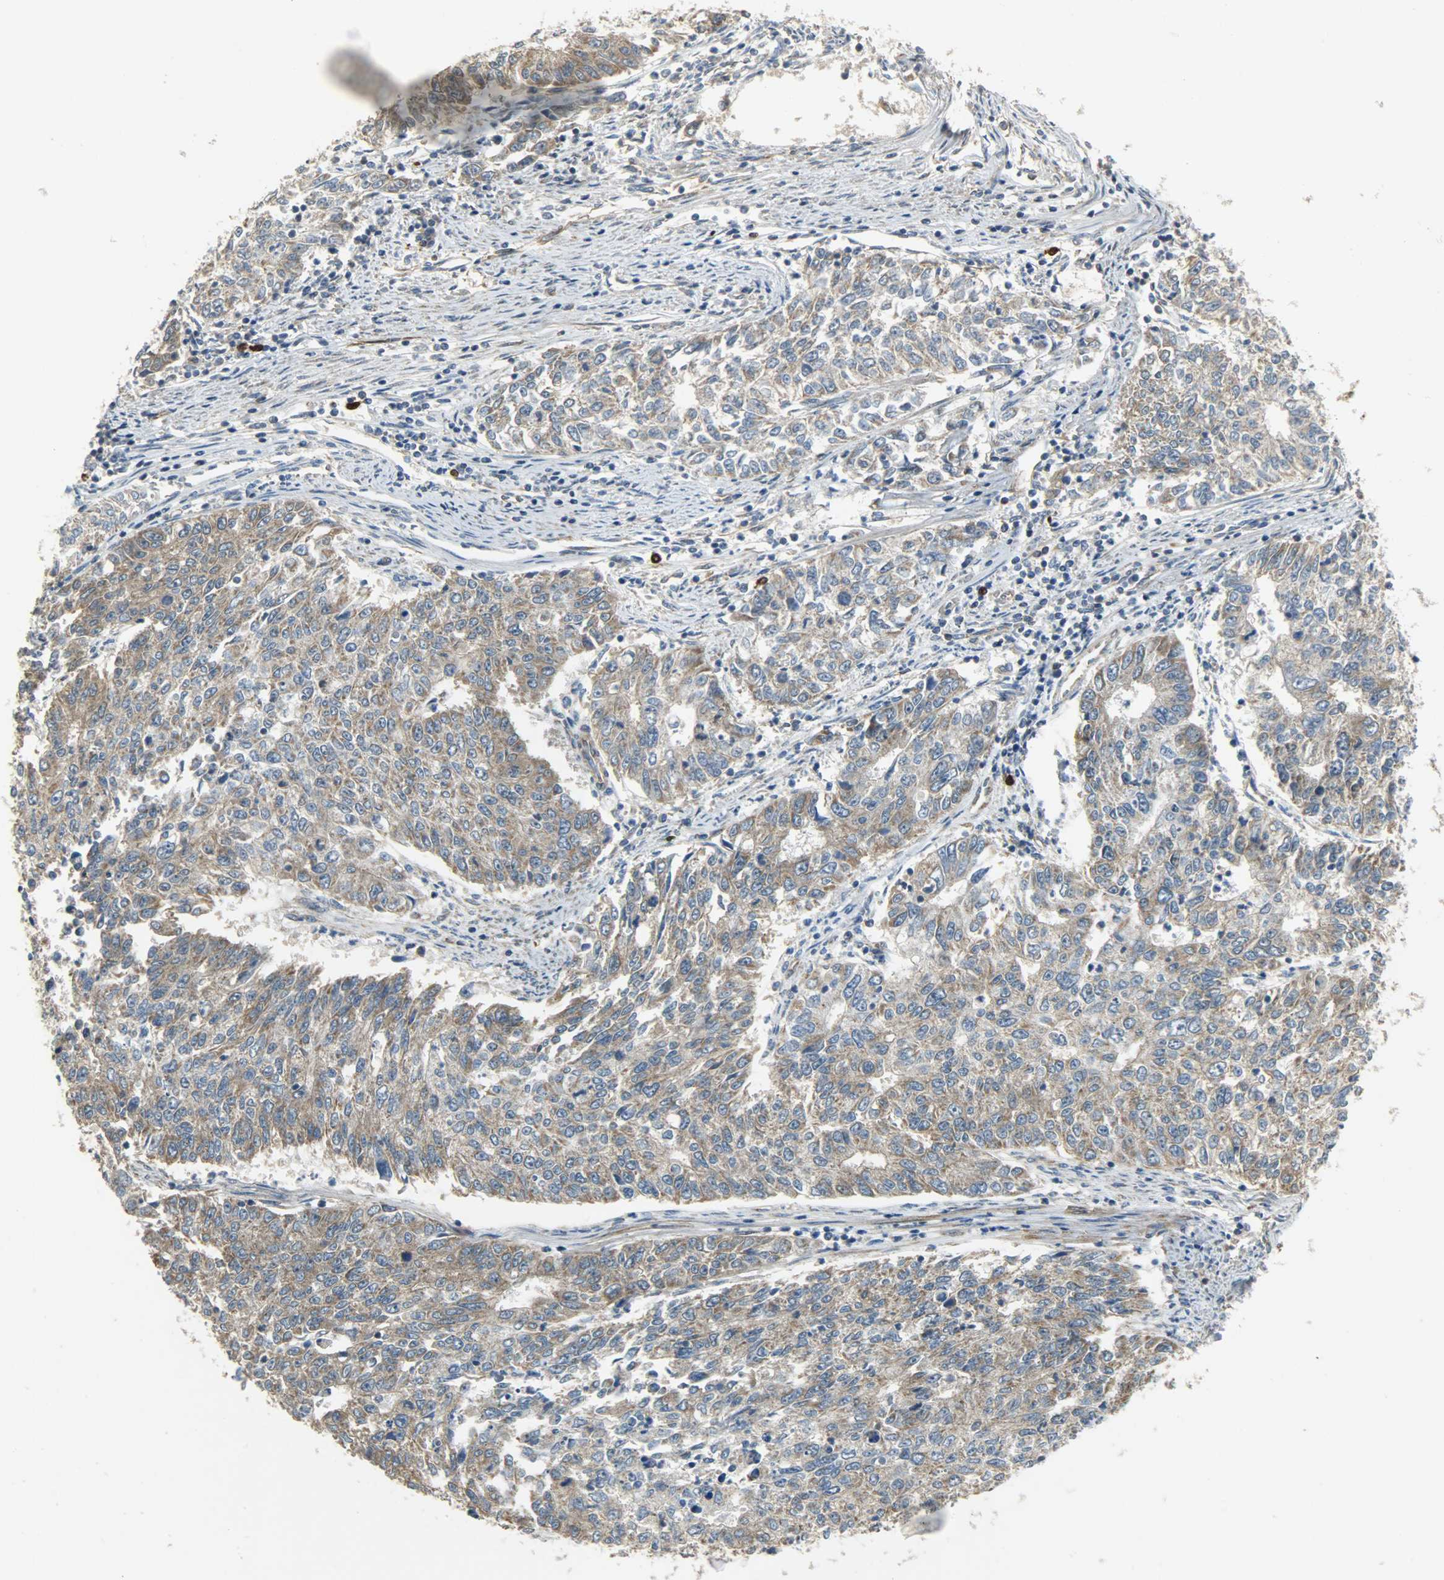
{"staining": {"intensity": "strong", "quantity": ">75%", "location": "cytoplasmic/membranous"}, "tissue": "endometrial cancer", "cell_type": "Tumor cells", "image_type": "cancer", "snomed": [{"axis": "morphology", "description": "Adenocarcinoma, NOS"}, {"axis": "topography", "description": "Endometrium"}], "caption": "The immunohistochemical stain shows strong cytoplasmic/membranous staining in tumor cells of endometrial cancer (adenocarcinoma) tissue.", "gene": "C1orf198", "patient": {"sex": "female", "age": 42}}